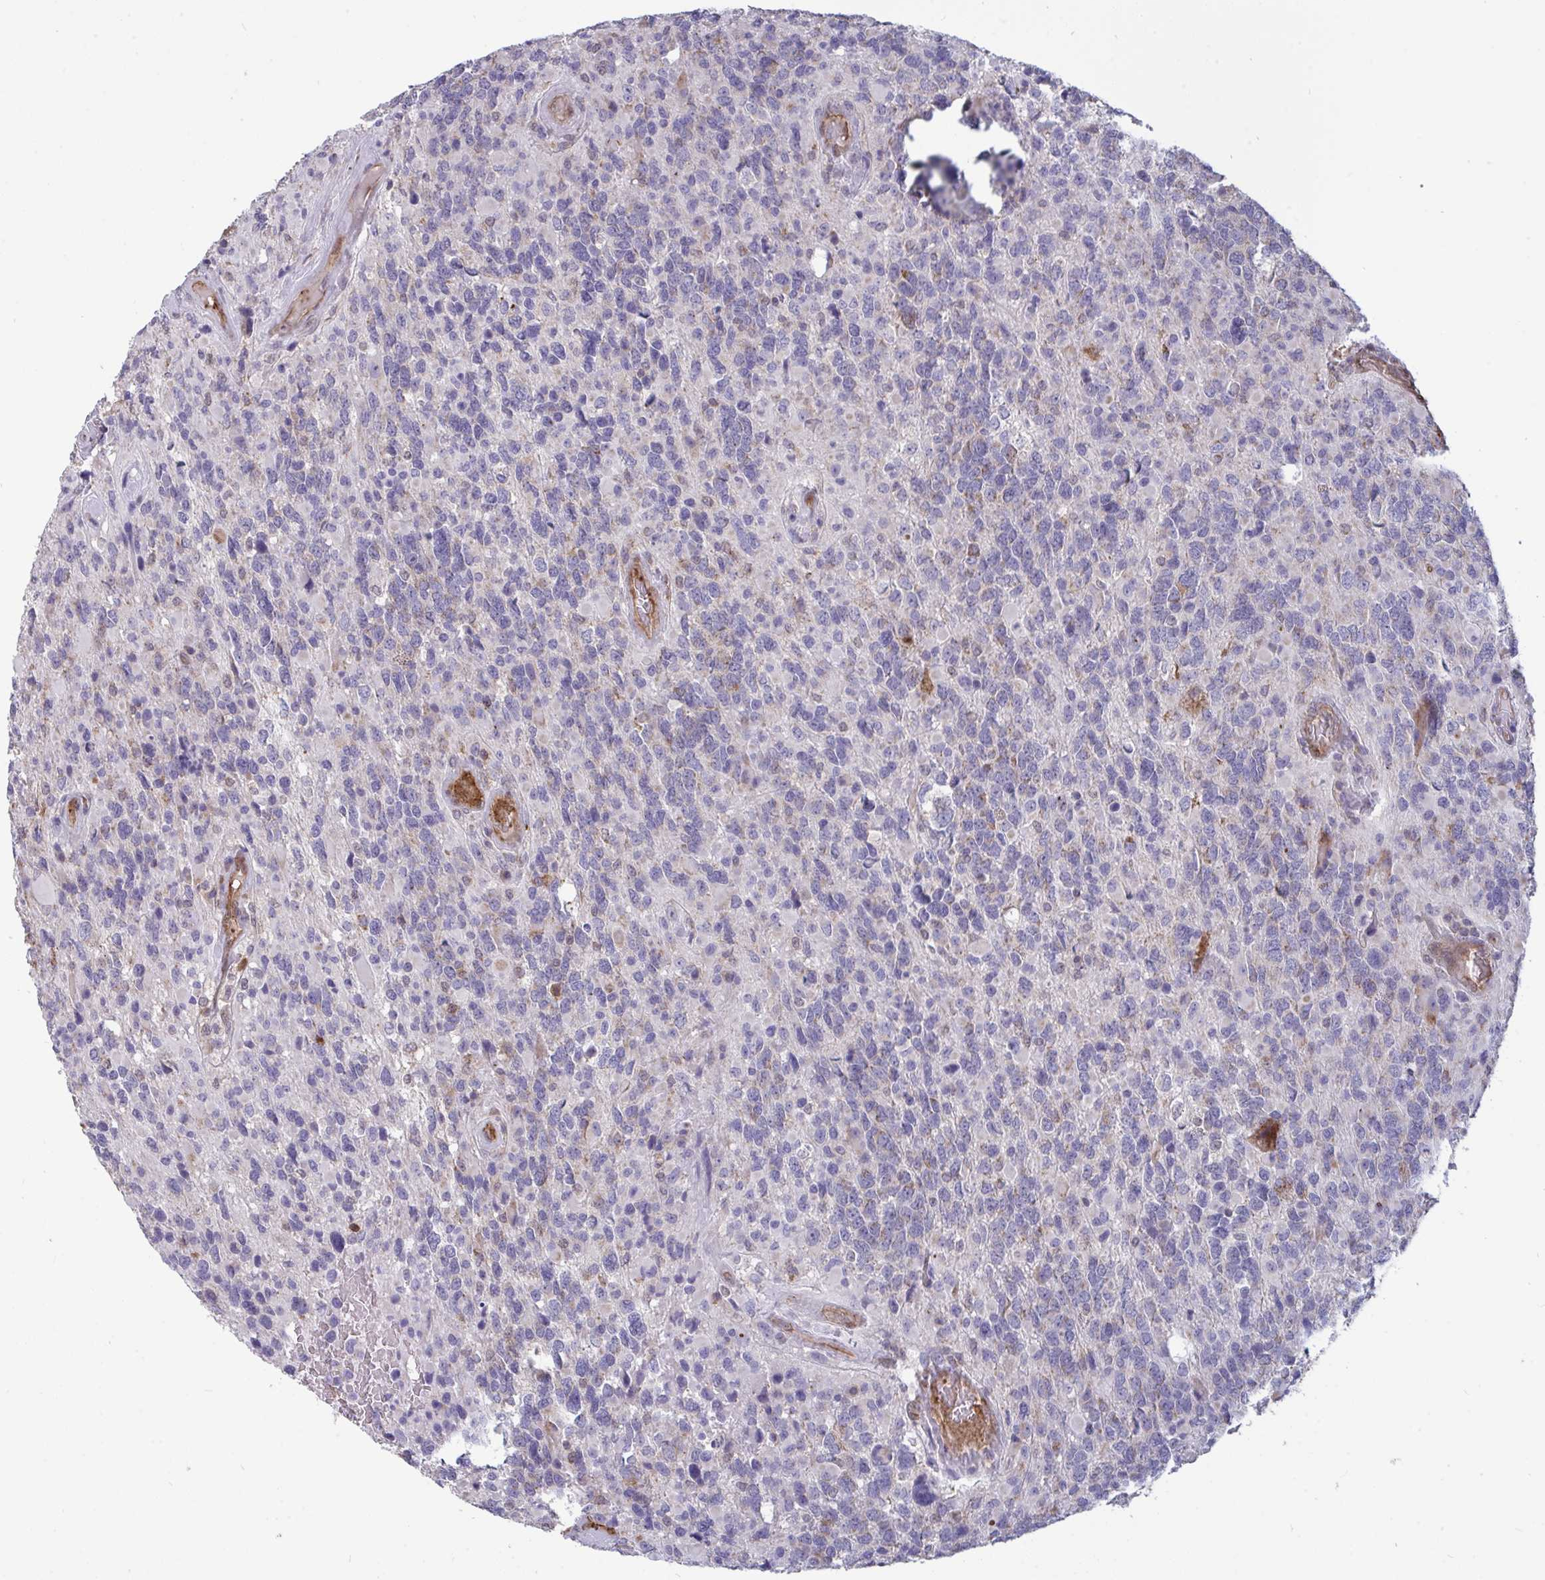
{"staining": {"intensity": "negative", "quantity": "none", "location": "none"}, "tissue": "glioma", "cell_type": "Tumor cells", "image_type": "cancer", "snomed": [{"axis": "morphology", "description": "Glioma, malignant, High grade"}, {"axis": "topography", "description": "Brain"}], "caption": "High magnification brightfield microscopy of malignant glioma (high-grade) stained with DAB (brown) and counterstained with hematoxylin (blue): tumor cells show no significant staining.", "gene": "ISCU", "patient": {"sex": "female", "age": 40}}